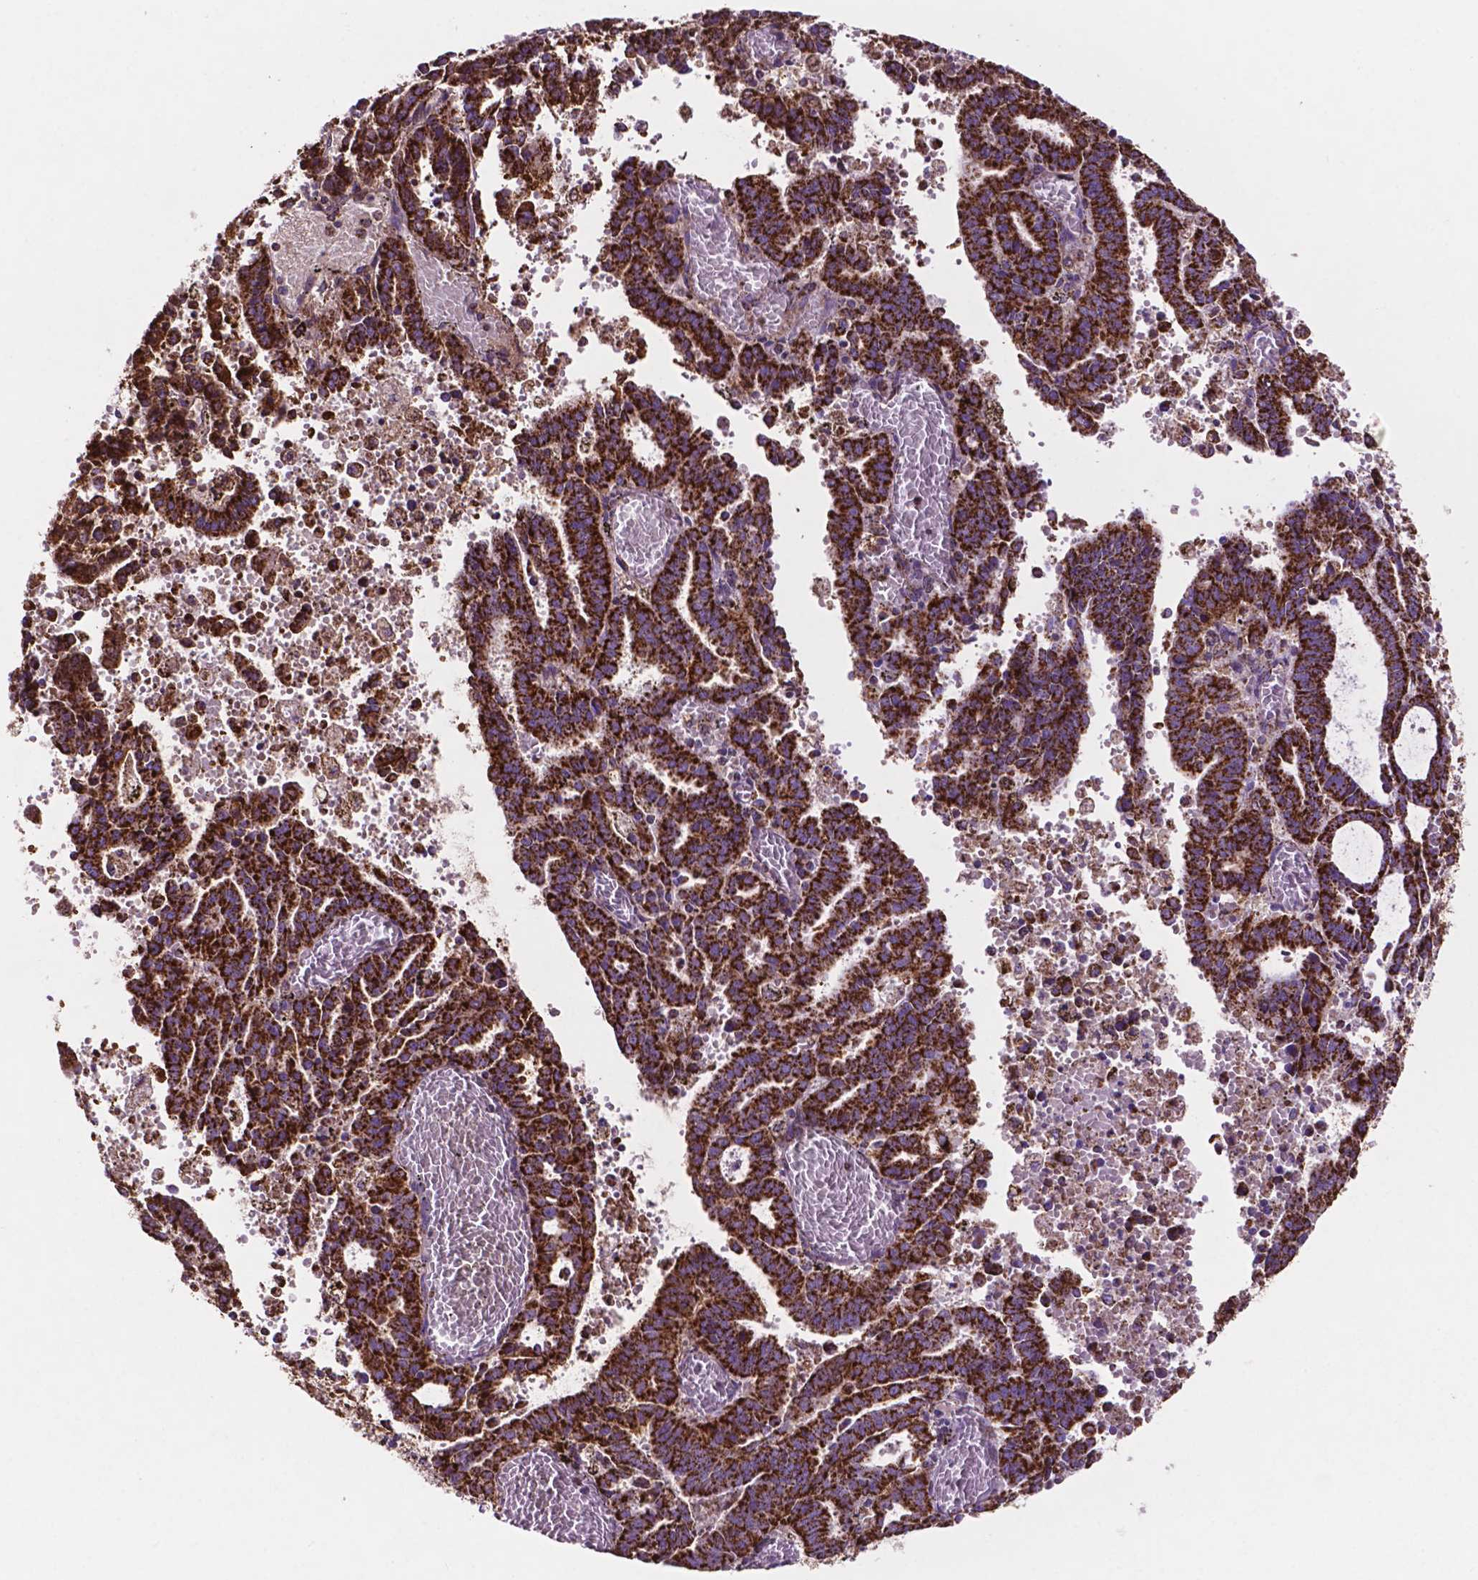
{"staining": {"intensity": "strong", "quantity": ">75%", "location": "cytoplasmic/membranous"}, "tissue": "endometrial cancer", "cell_type": "Tumor cells", "image_type": "cancer", "snomed": [{"axis": "morphology", "description": "Adenocarcinoma, NOS"}, {"axis": "topography", "description": "Uterus"}], "caption": "Immunohistochemistry micrograph of neoplastic tissue: human endometrial adenocarcinoma stained using immunohistochemistry (IHC) demonstrates high levels of strong protein expression localized specifically in the cytoplasmic/membranous of tumor cells, appearing as a cytoplasmic/membranous brown color.", "gene": "HSPD1", "patient": {"sex": "female", "age": 83}}